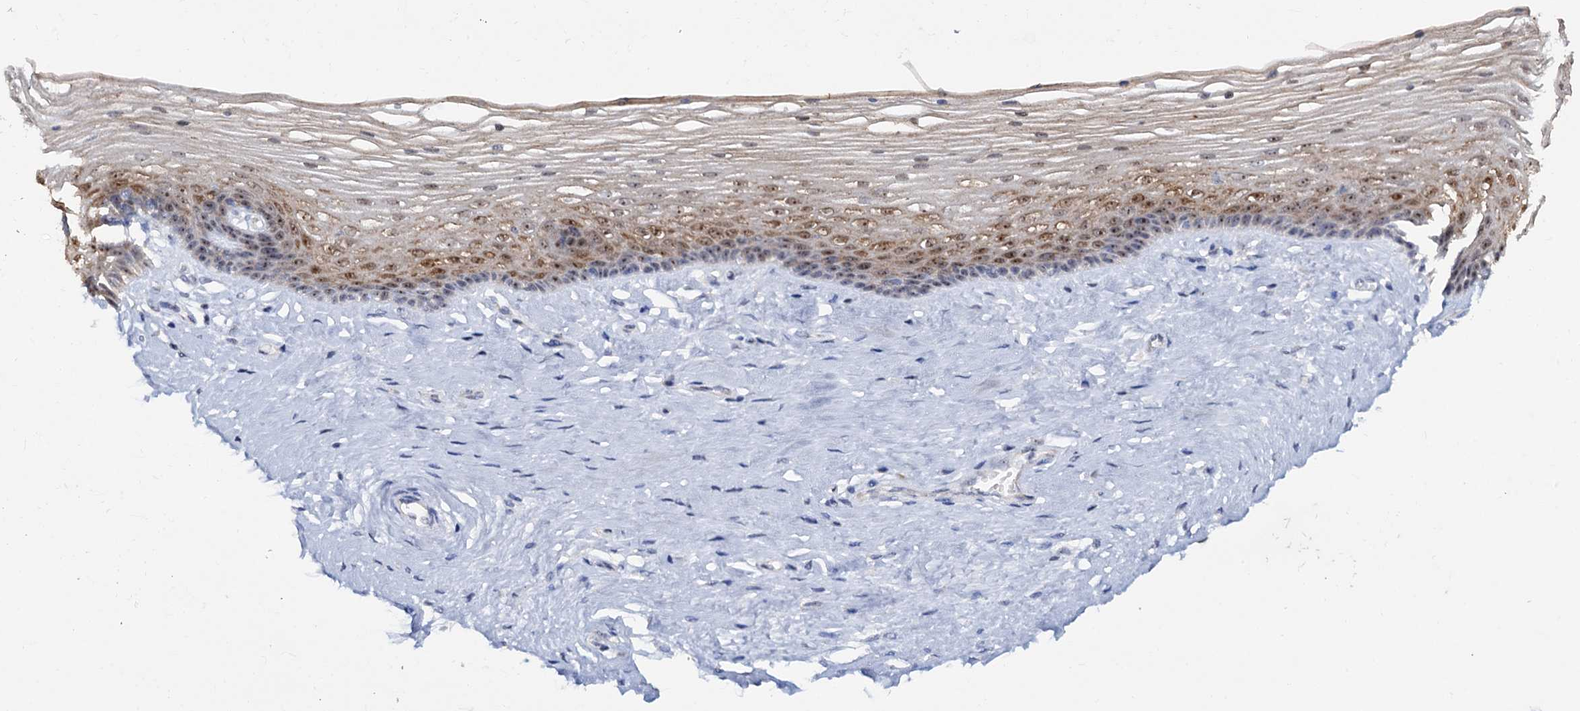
{"staining": {"intensity": "moderate", "quantity": ">75%", "location": "nuclear"}, "tissue": "vagina", "cell_type": "Squamous epithelial cells", "image_type": "normal", "snomed": [{"axis": "morphology", "description": "Normal tissue, NOS"}, {"axis": "topography", "description": "Vagina"}], "caption": "Vagina stained with DAB (3,3'-diaminobenzidine) immunohistochemistry demonstrates medium levels of moderate nuclear positivity in about >75% of squamous epithelial cells.", "gene": "C2CD3", "patient": {"sex": "female", "age": 46}}